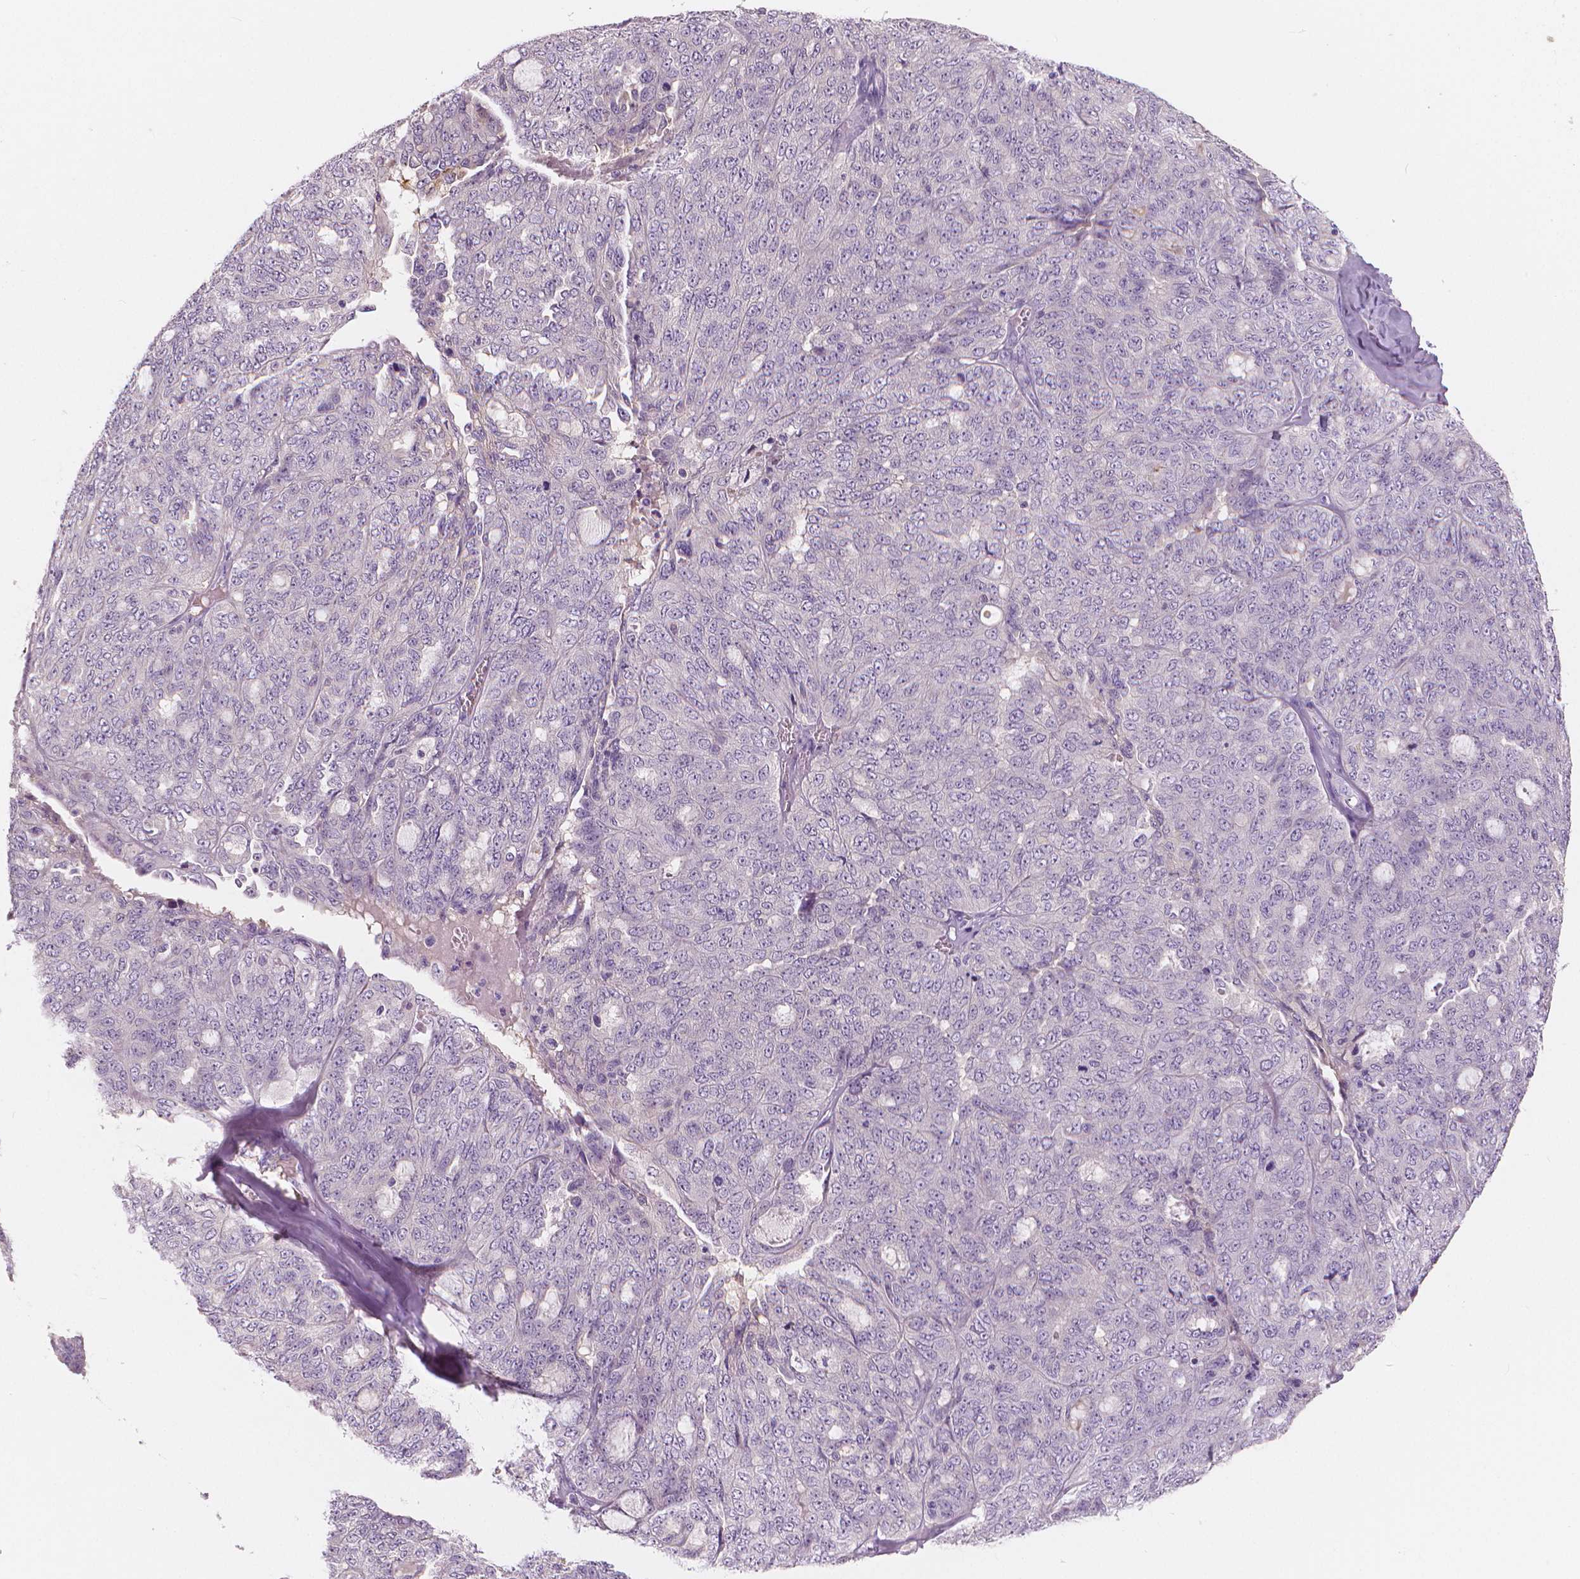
{"staining": {"intensity": "negative", "quantity": "none", "location": "none"}, "tissue": "ovarian cancer", "cell_type": "Tumor cells", "image_type": "cancer", "snomed": [{"axis": "morphology", "description": "Cystadenocarcinoma, serous, NOS"}, {"axis": "topography", "description": "Ovary"}], "caption": "Immunohistochemistry photomicrograph of neoplastic tissue: serous cystadenocarcinoma (ovarian) stained with DAB demonstrates no significant protein expression in tumor cells. (DAB IHC visualized using brightfield microscopy, high magnification).", "gene": "APOA4", "patient": {"sex": "female", "age": 71}}